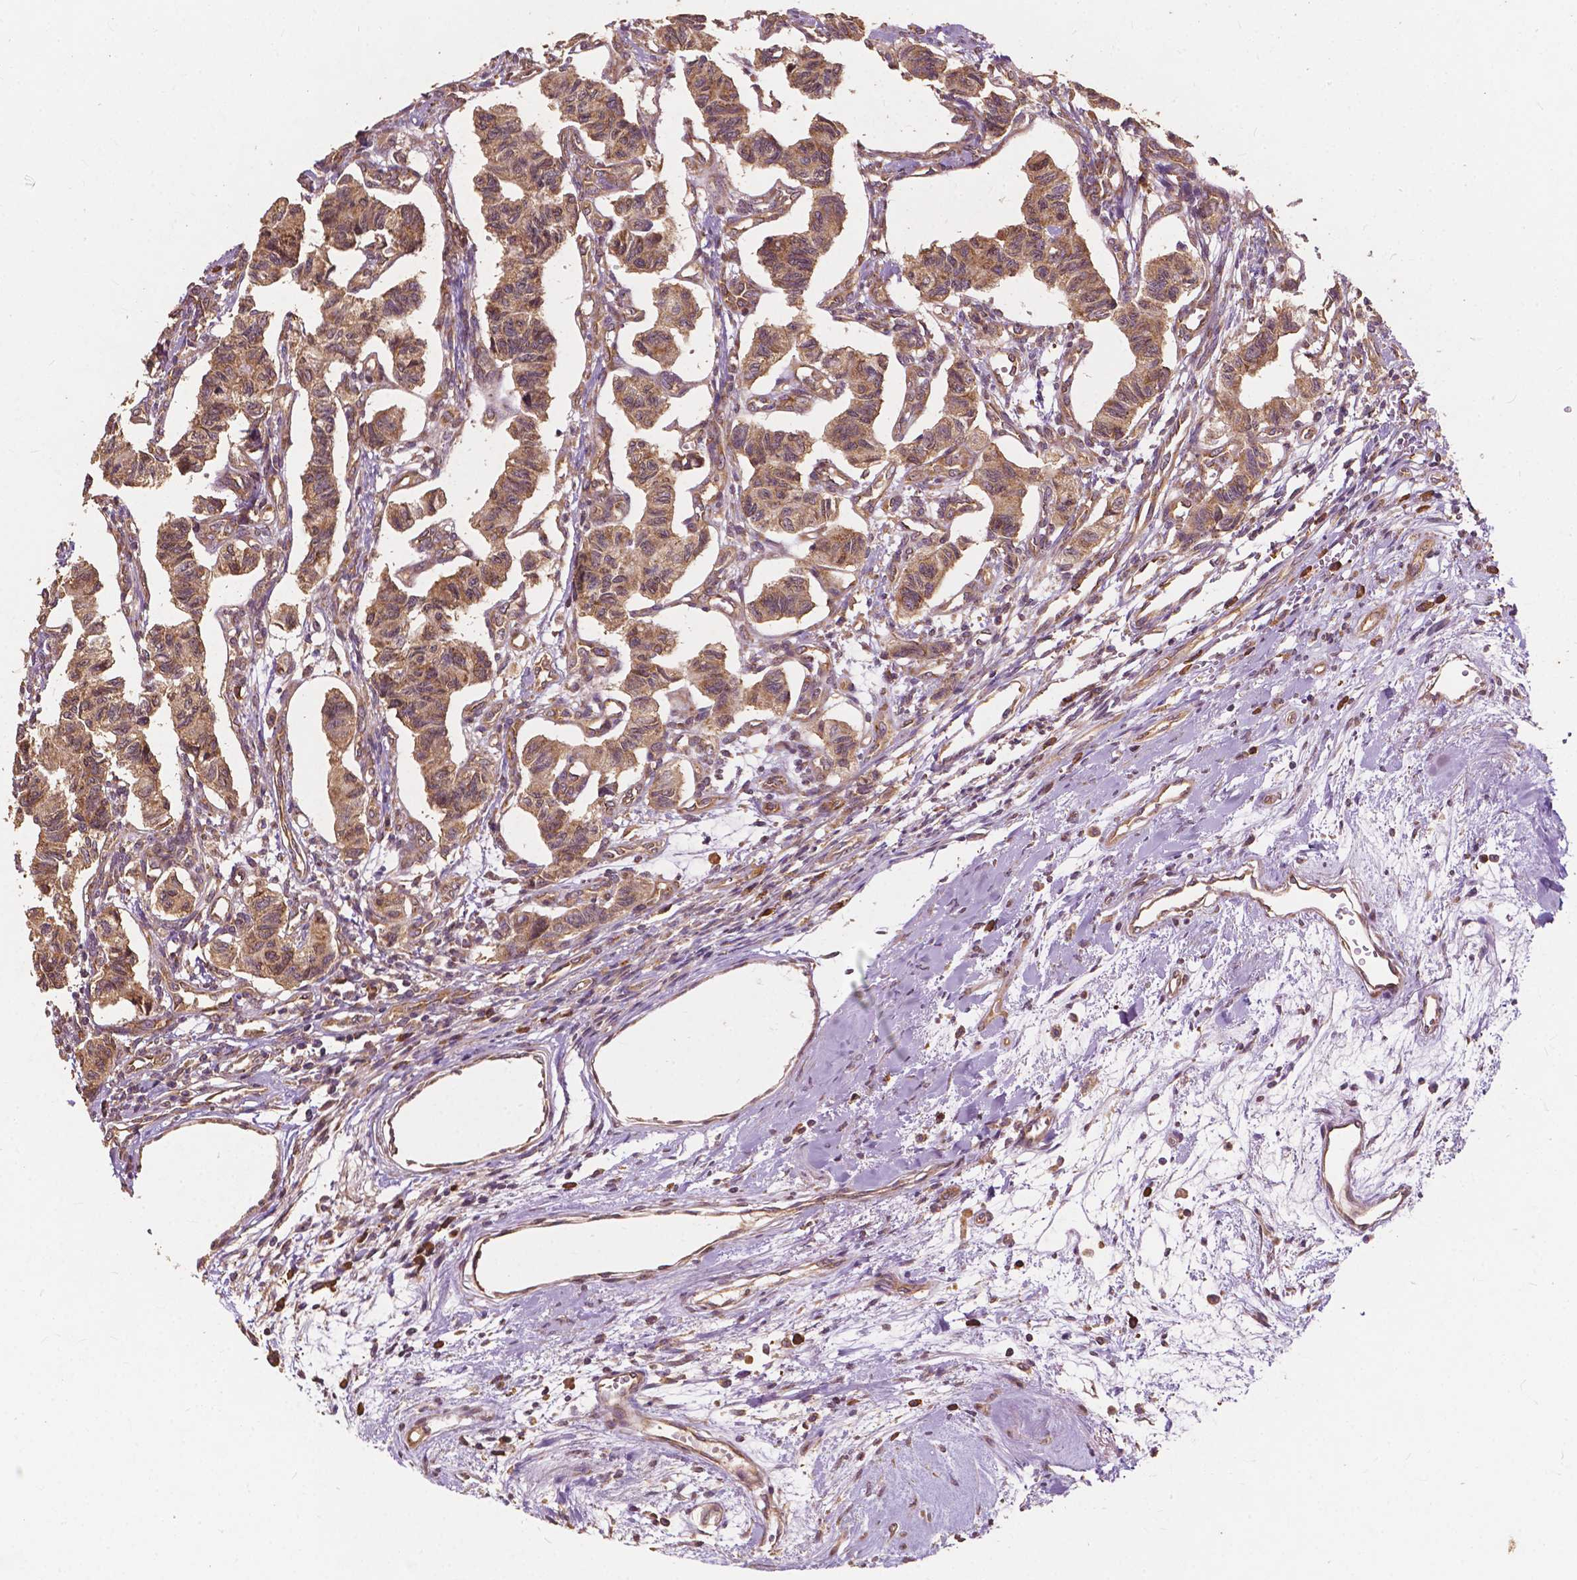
{"staining": {"intensity": "moderate", "quantity": ">75%", "location": "cytoplasmic/membranous"}, "tissue": "carcinoid", "cell_type": "Tumor cells", "image_type": "cancer", "snomed": [{"axis": "morphology", "description": "Carcinoid, malignant, NOS"}, {"axis": "topography", "description": "Kidney"}], "caption": "Malignant carcinoid was stained to show a protein in brown. There is medium levels of moderate cytoplasmic/membranous expression in about >75% of tumor cells.", "gene": "G3BP1", "patient": {"sex": "female", "age": 41}}